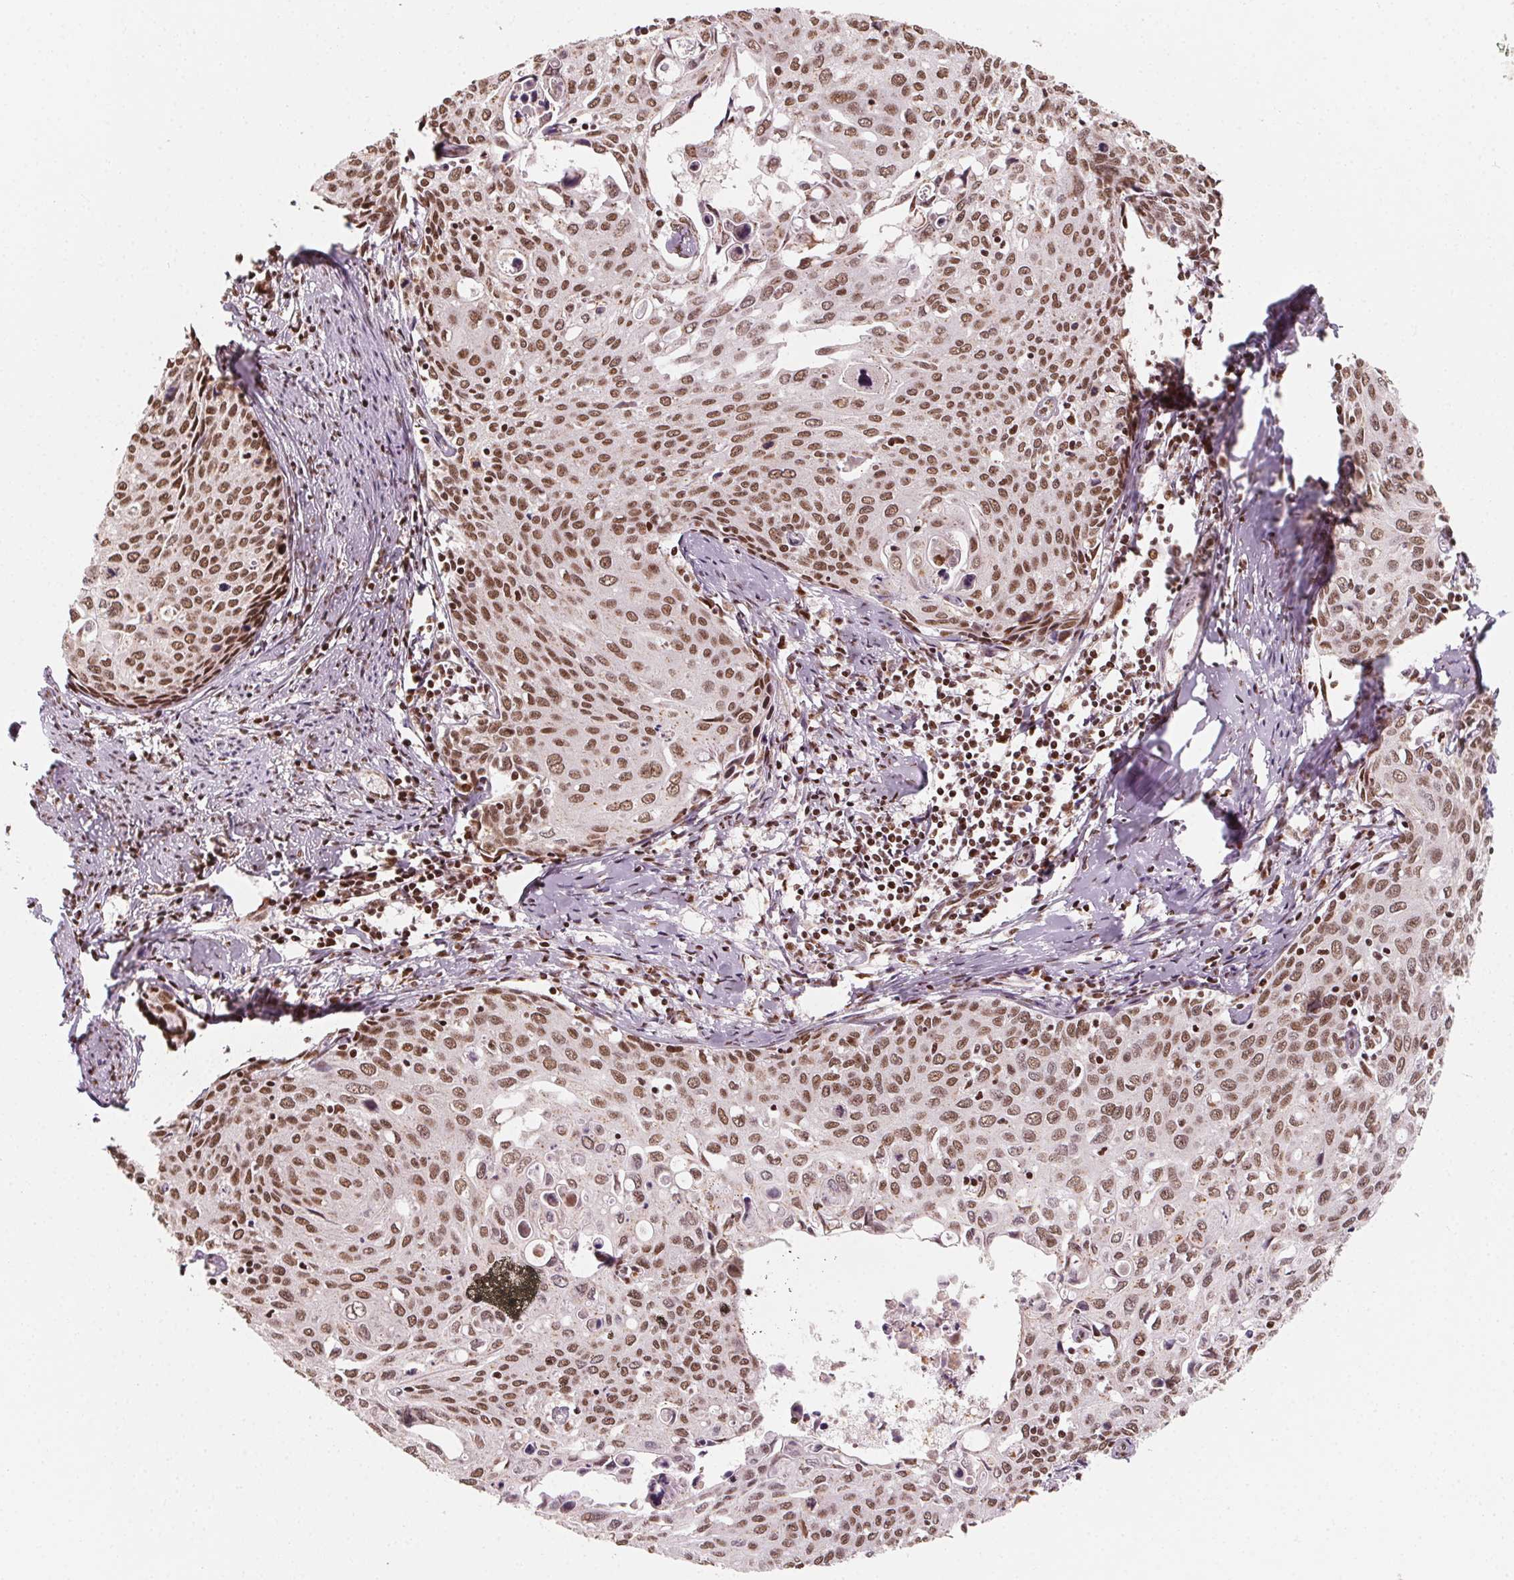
{"staining": {"intensity": "moderate", "quantity": ">75%", "location": "nuclear"}, "tissue": "cervical cancer", "cell_type": "Tumor cells", "image_type": "cancer", "snomed": [{"axis": "morphology", "description": "Squamous cell carcinoma, NOS"}, {"axis": "topography", "description": "Cervix"}], "caption": "Immunohistochemistry (IHC) staining of cervical cancer, which exhibits medium levels of moderate nuclear staining in about >75% of tumor cells indicating moderate nuclear protein expression. The staining was performed using DAB (brown) for protein detection and nuclei were counterstained in hematoxylin (blue).", "gene": "TOPORS", "patient": {"sex": "female", "age": 62}}